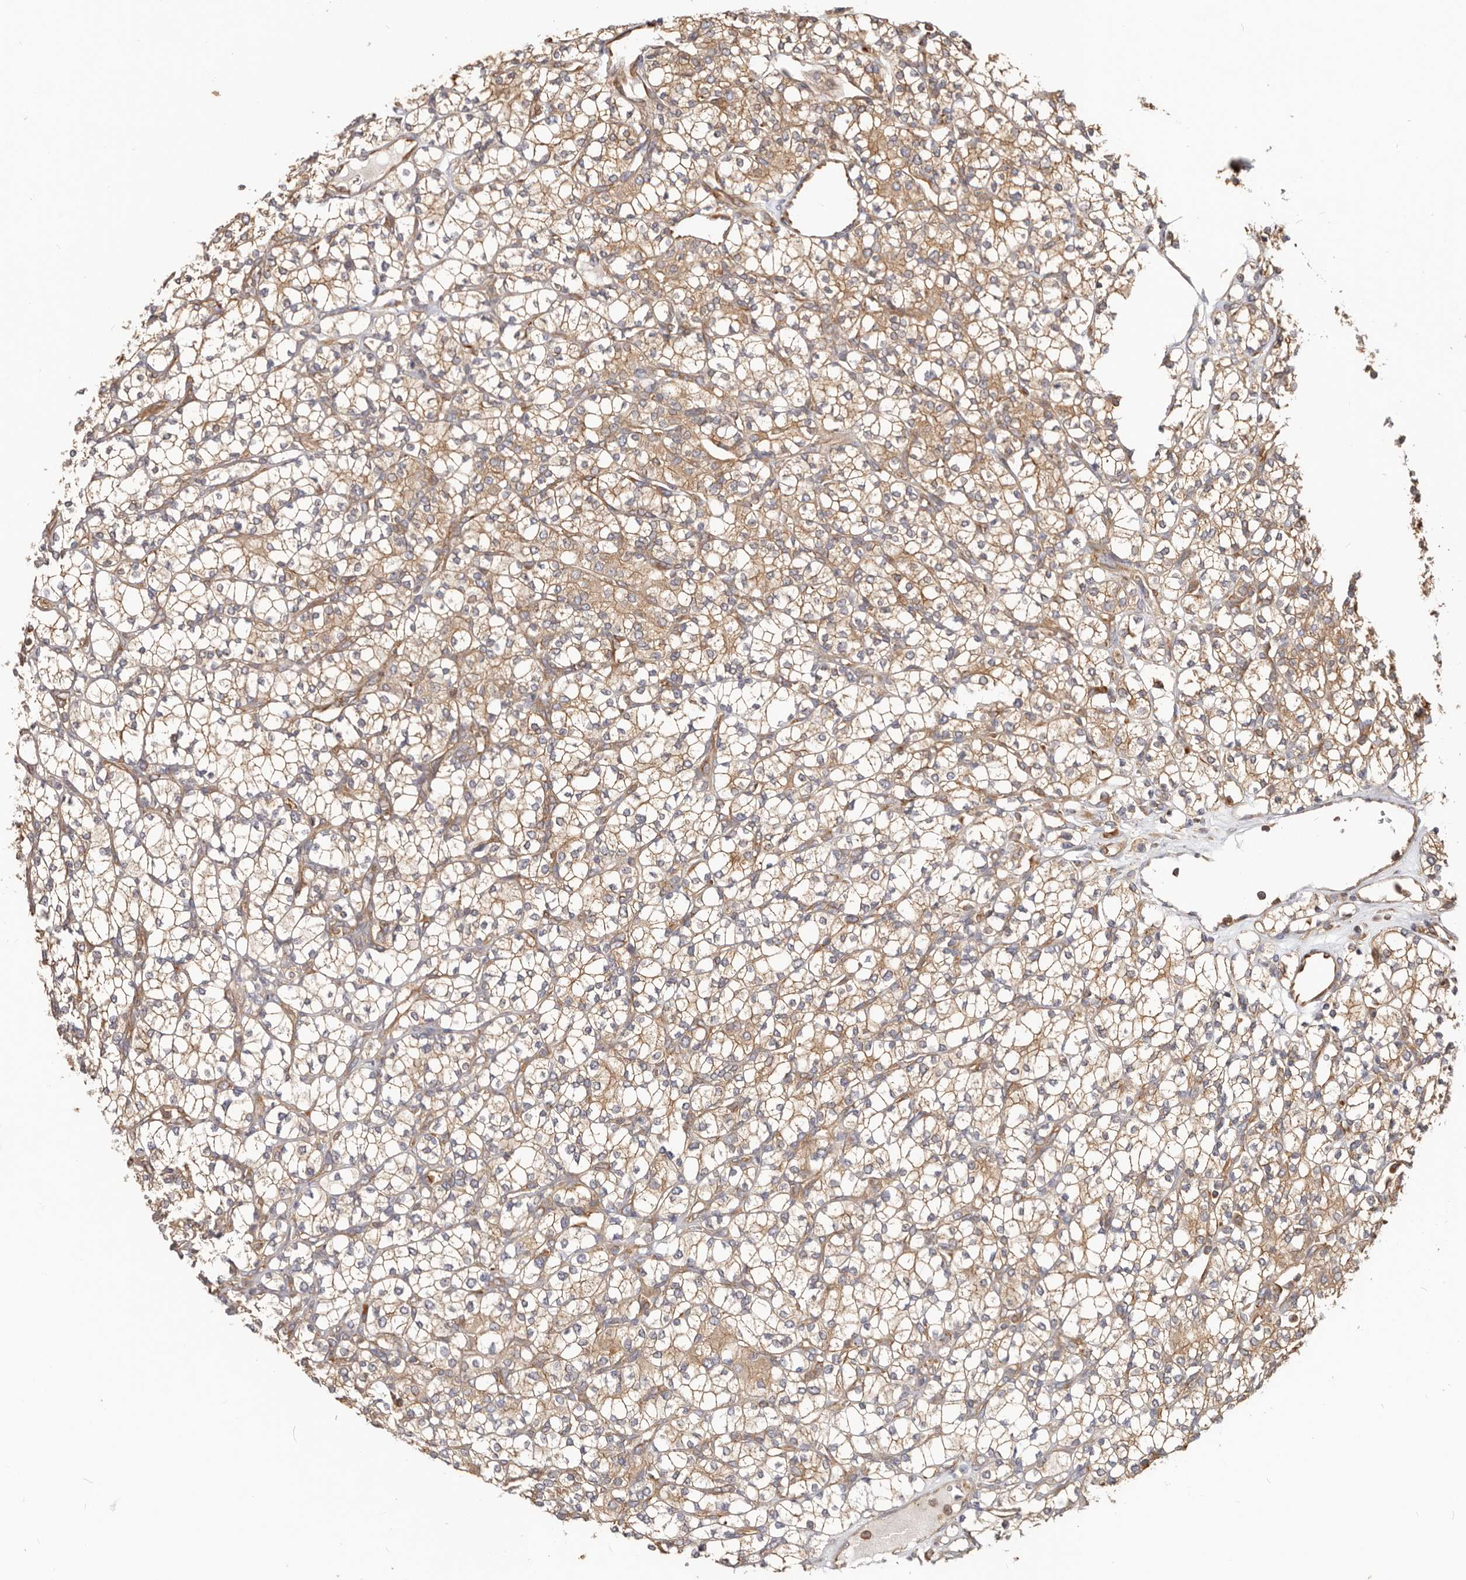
{"staining": {"intensity": "moderate", "quantity": ">75%", "location": "cytoplasmic/membranous"}, "tissue": "renal cancer", "cell_type": "Tumor cells", "image_type": "cancer", "snomed": [{"axis": "morphology", "description": "Adenocarcinoma, NOS"}, {"axis": "topography", "description": "Kidney"}], "caption": "Immunohistochemical staining of human renal cancer (adenocarcinoma) shows medium levels of moderate cytoplasmic/membranous positivity in about >75% of tumor cells.", "gene": "EPRS1", "patient": {"sex": "male", "age": 77}}